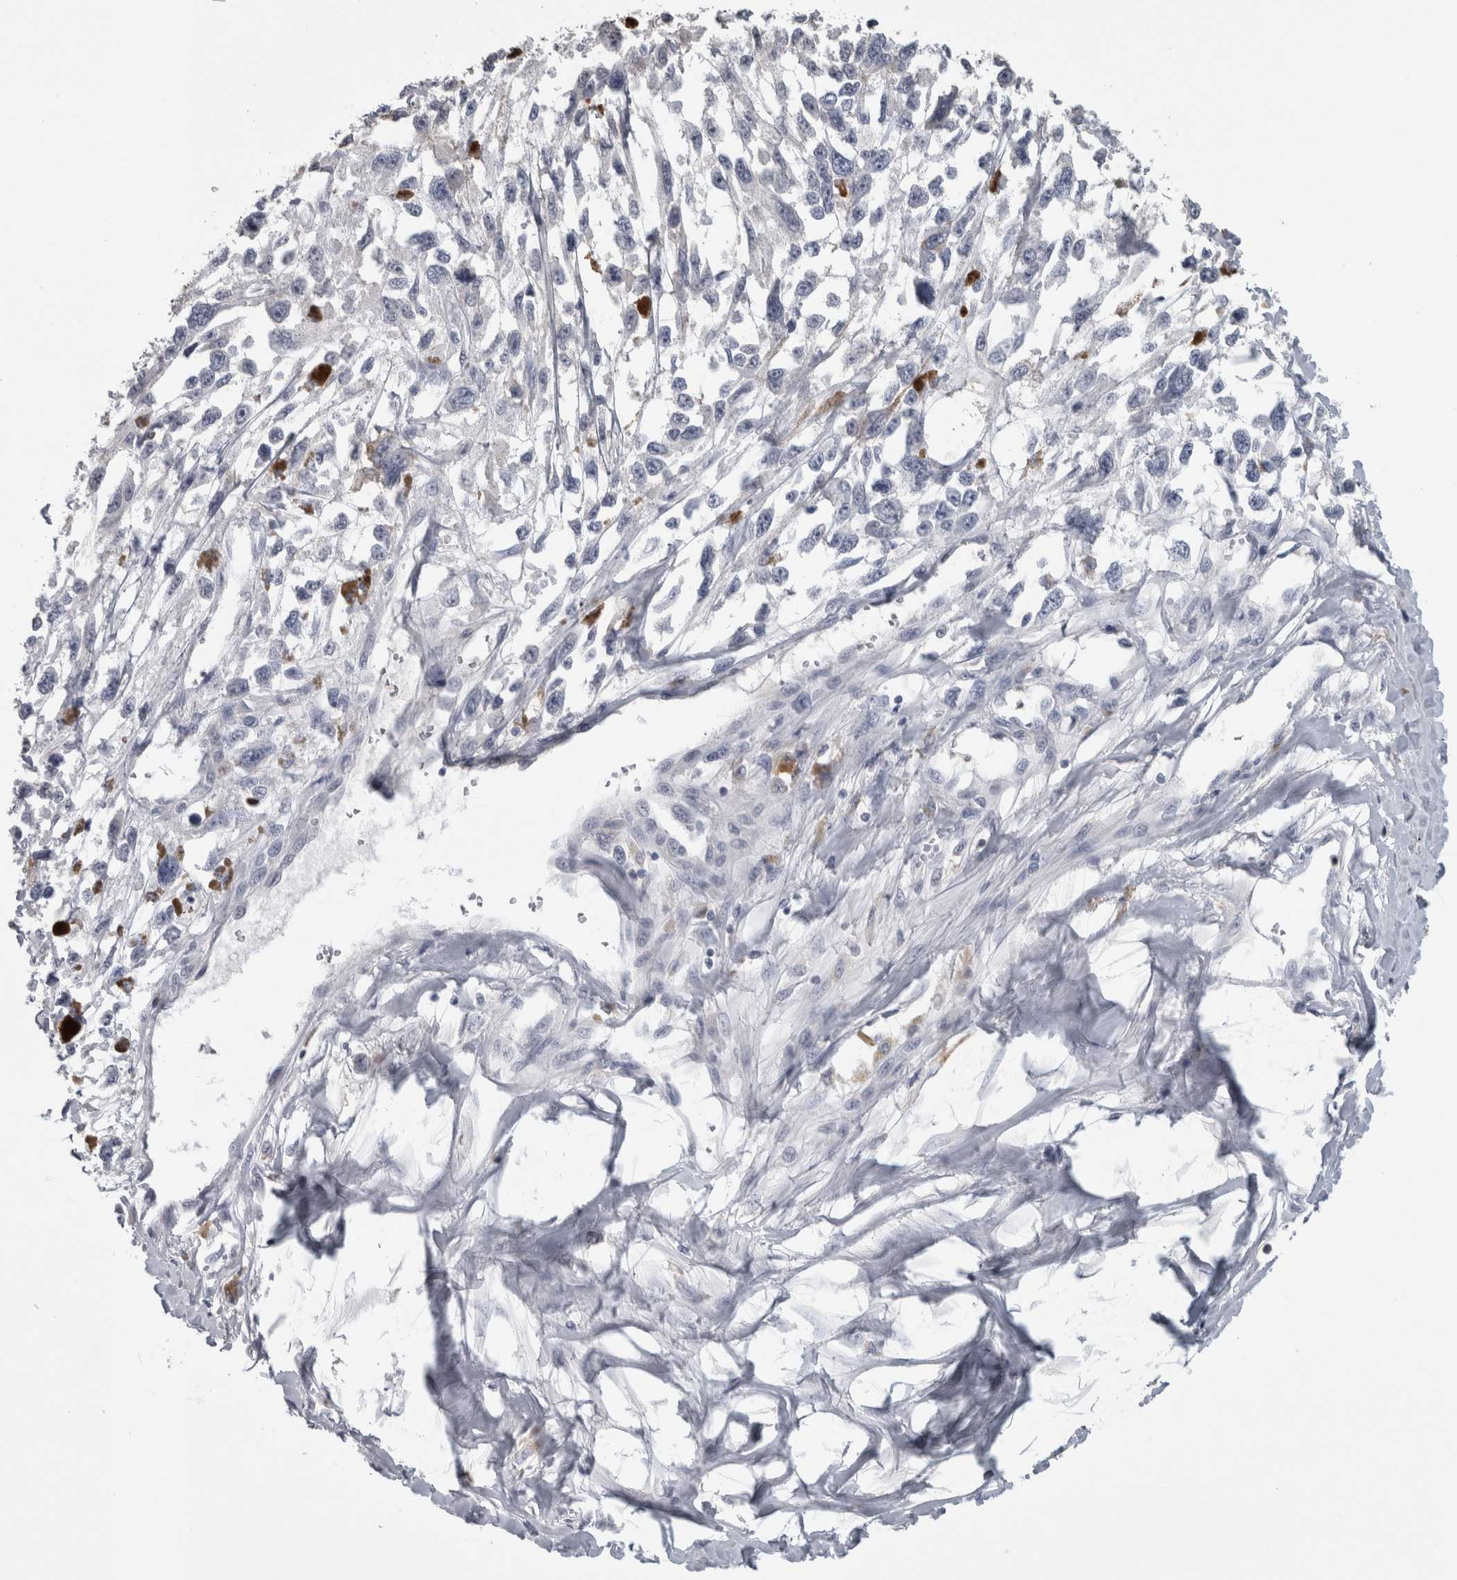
{"staining": {"intensity": "negative", "quantity": "none", "location": "none"}, "tissue": "melanoma", "cell_type": "Tumor cells", "image_type": "cancer", "snomed": [{"axis": "morphology", "description": "Malignant melanoma, Metastatic site"}, {"axis": "topography", "description": "Lymph node"}], "caption": "This is a micrograph of immunohistochemistry (IHC) staining of melanoma, which shows no expression in tumor cells. (DAB (3,3'-diaminobenzidine) immunohistochemistry (IHC) with hematoxylin counter stain).", "gene": "NAPRT", "patient": {"sex": "male", "age": 59}}